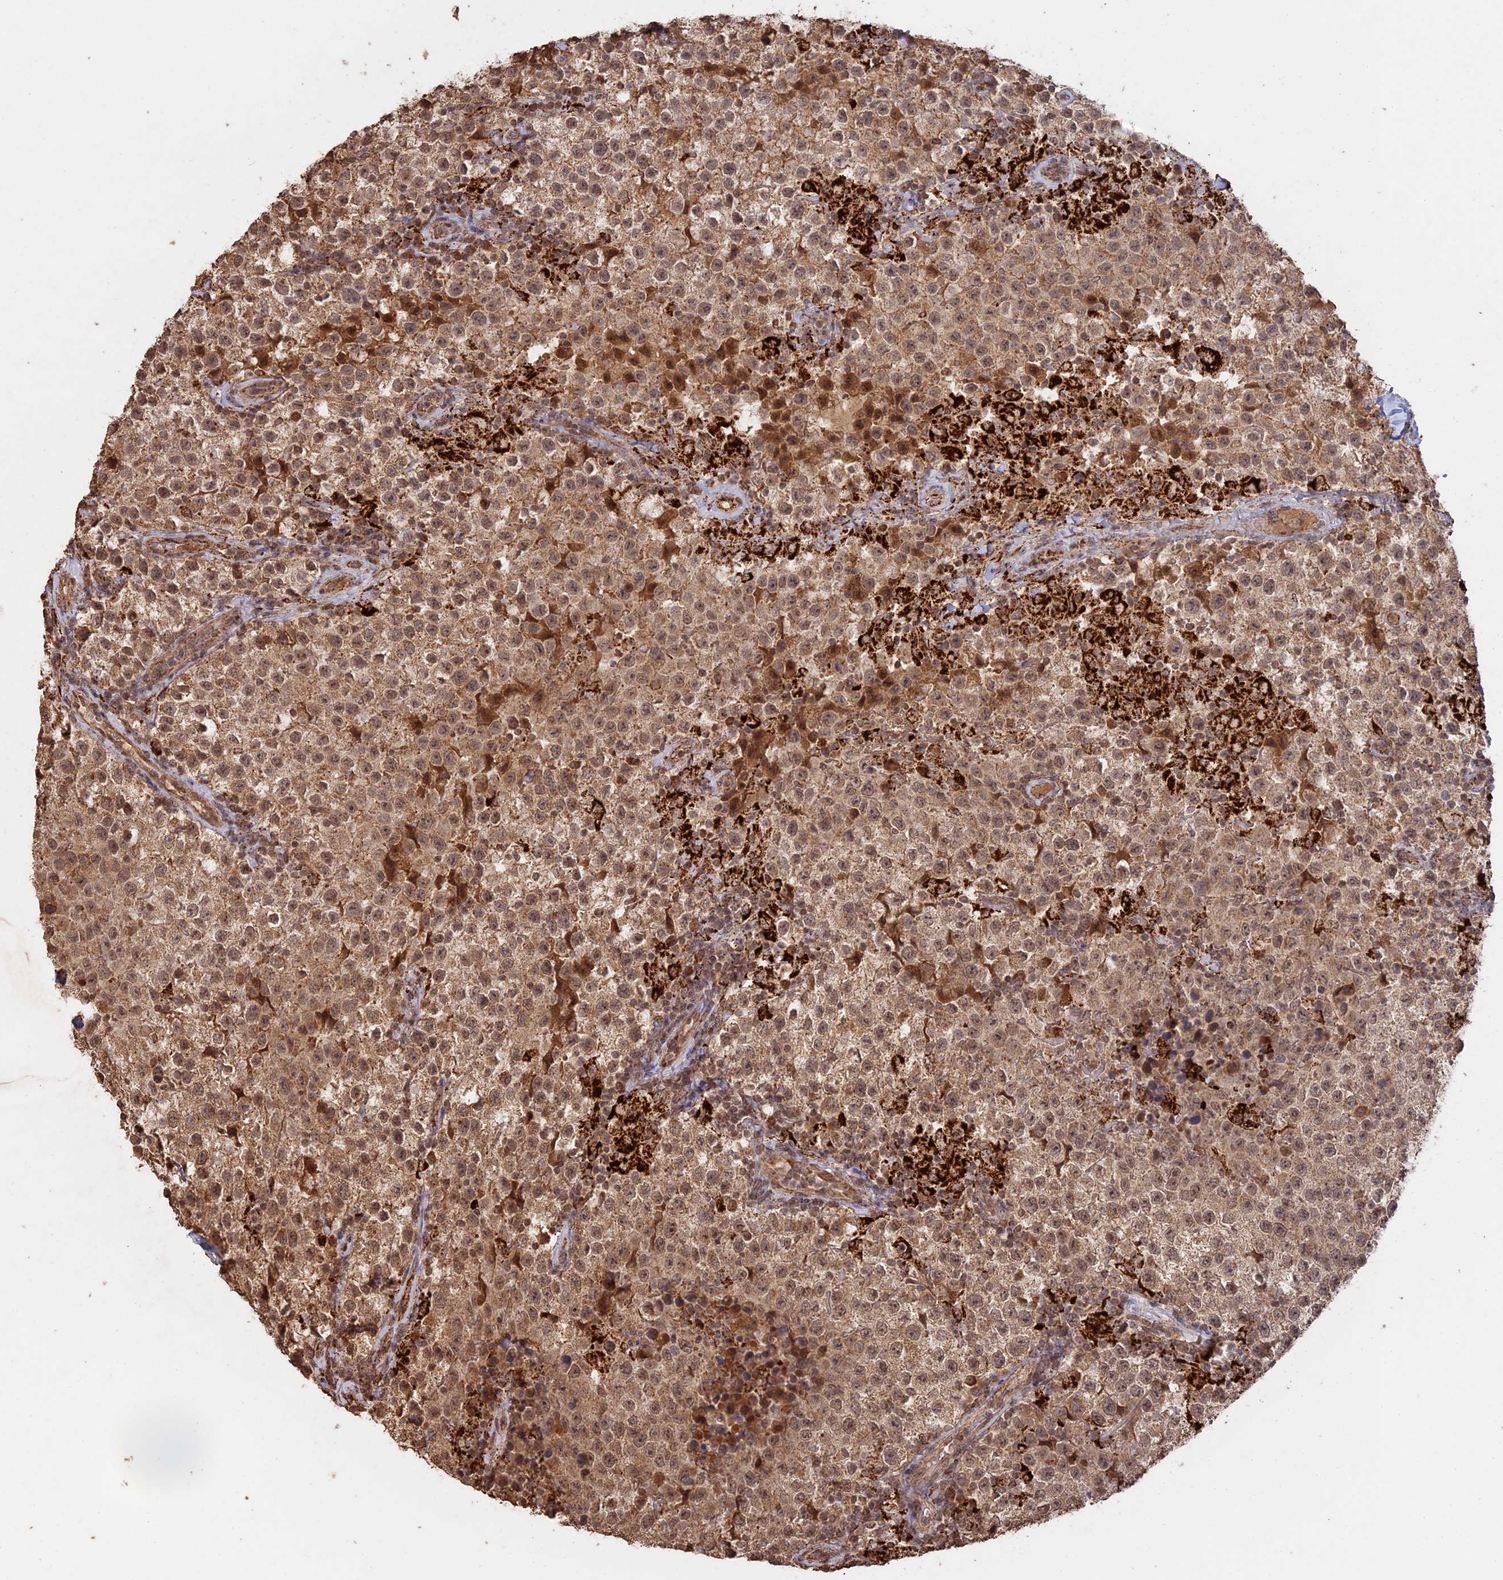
{"staining": {"intensity": "moderate", "quantity": ">75%", "location": "cytoplasmic/membranous,nuclear"}, "tissue": "testis cancer", "cell_type": "Tumor cells", "image_type": "cancer", "snomed": [{"axis": "morphology", "description": "Seminoma, NOS"}, {"axis": "morphology", "description": "Carcinoma, Embryonal, NOS"}, {"axis": "topography", "description": "Testis"}], "caption": "Embryonal carcinoma (testis) tissue reveals moderate cytoplasmic/membranous and nuclear positivity in about >75% of tumor cells, visualized by immunohistochemistry.", "gene": "FAM210B", "patient": {"sex": "male", "age": 41}}